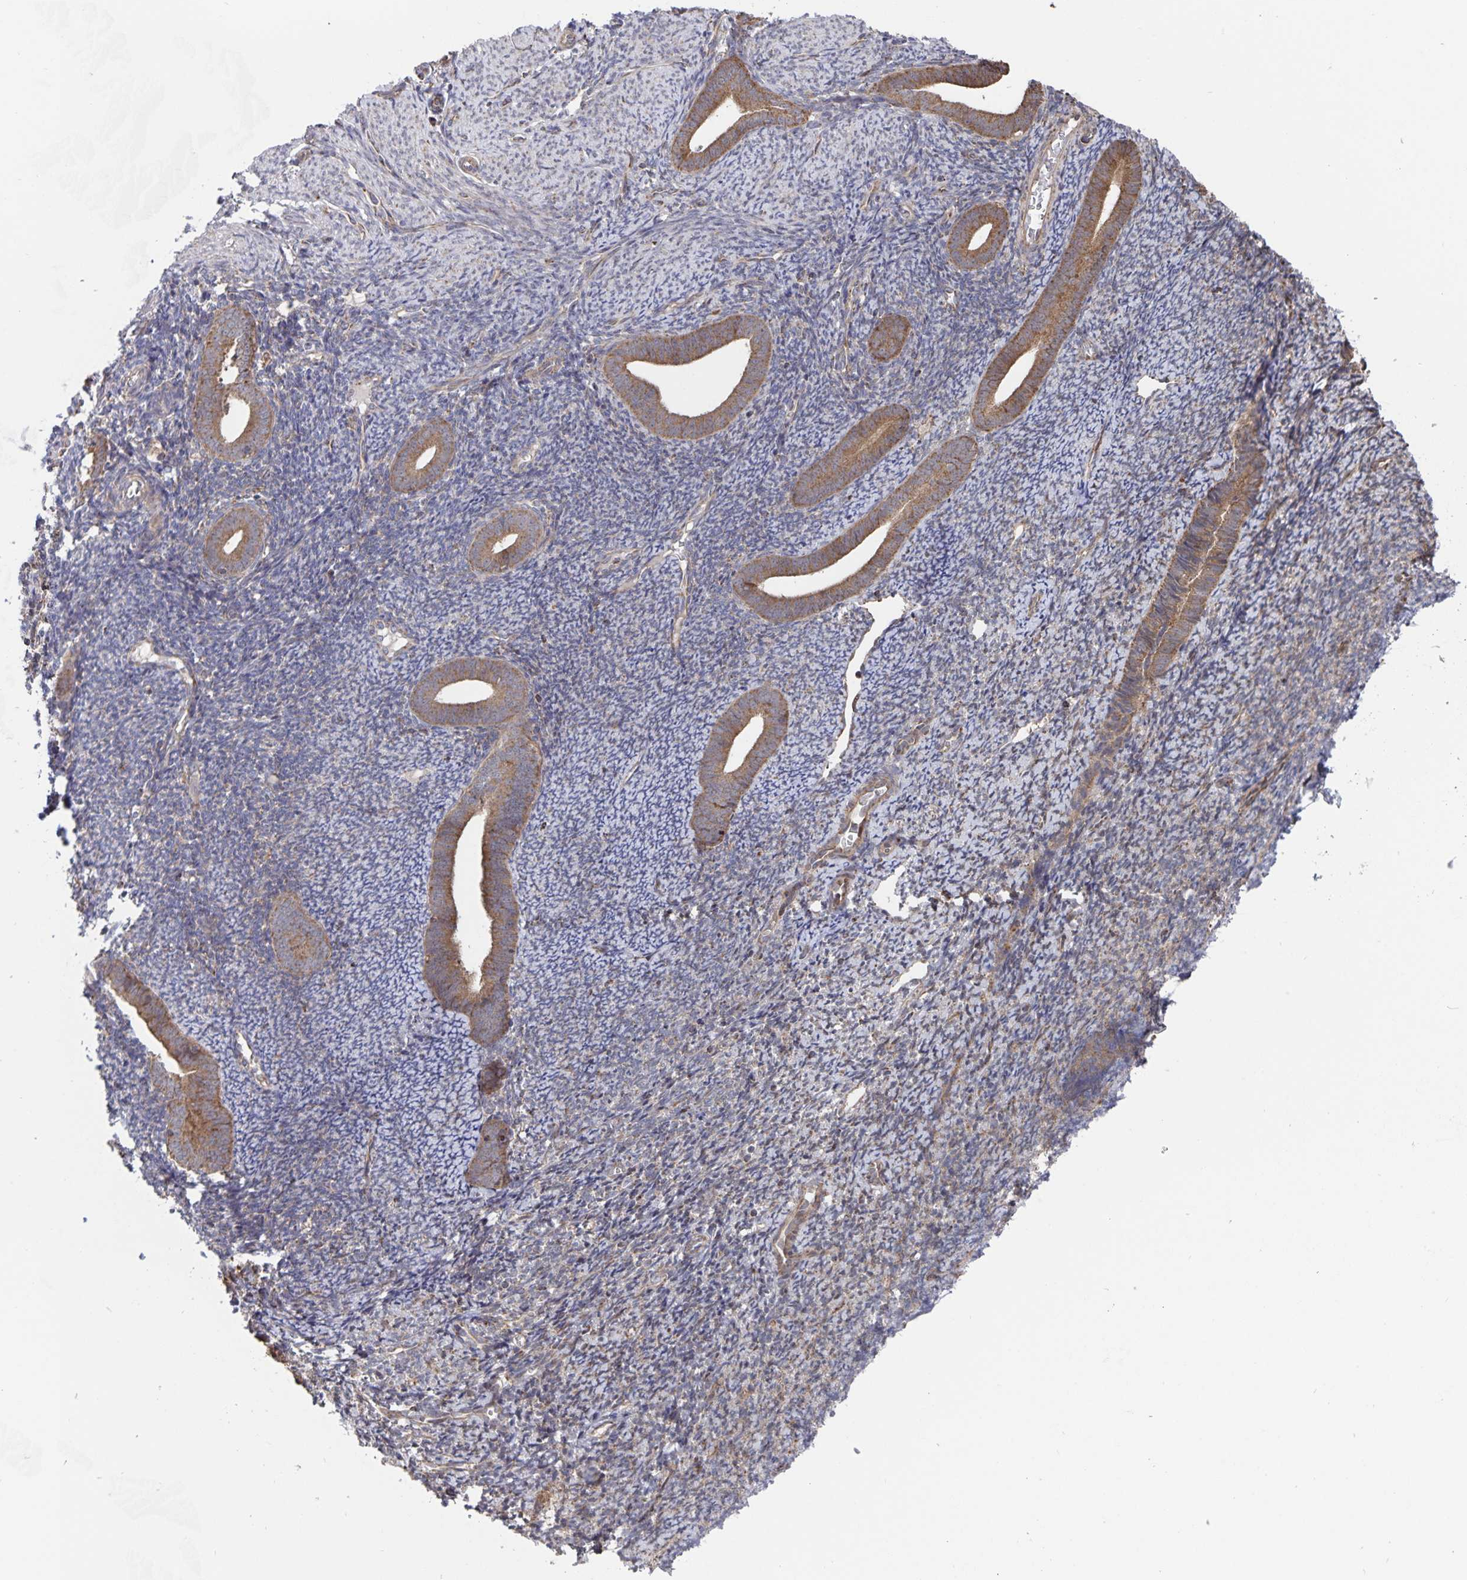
{"staining": {"intensity": "negative", "quantity": "none", "location": "none"}, "tissue": "endometrium", "cell_type": "Cells in endometrial stroma", "image_type": "normal", "snomed": [{"axis": "morphology", "description": "Normal tissue, NOS"}, {"axis": "topography", "description": "Endometrium"}], "caption": "High power microscopy histopathology image of an immunohistochemistry histopathology image of benign endometrium, revealing no significant expression in cells in endometrial stroma.", "gene": "ACACA", "patient": {"sex": "female", "age": 39}}